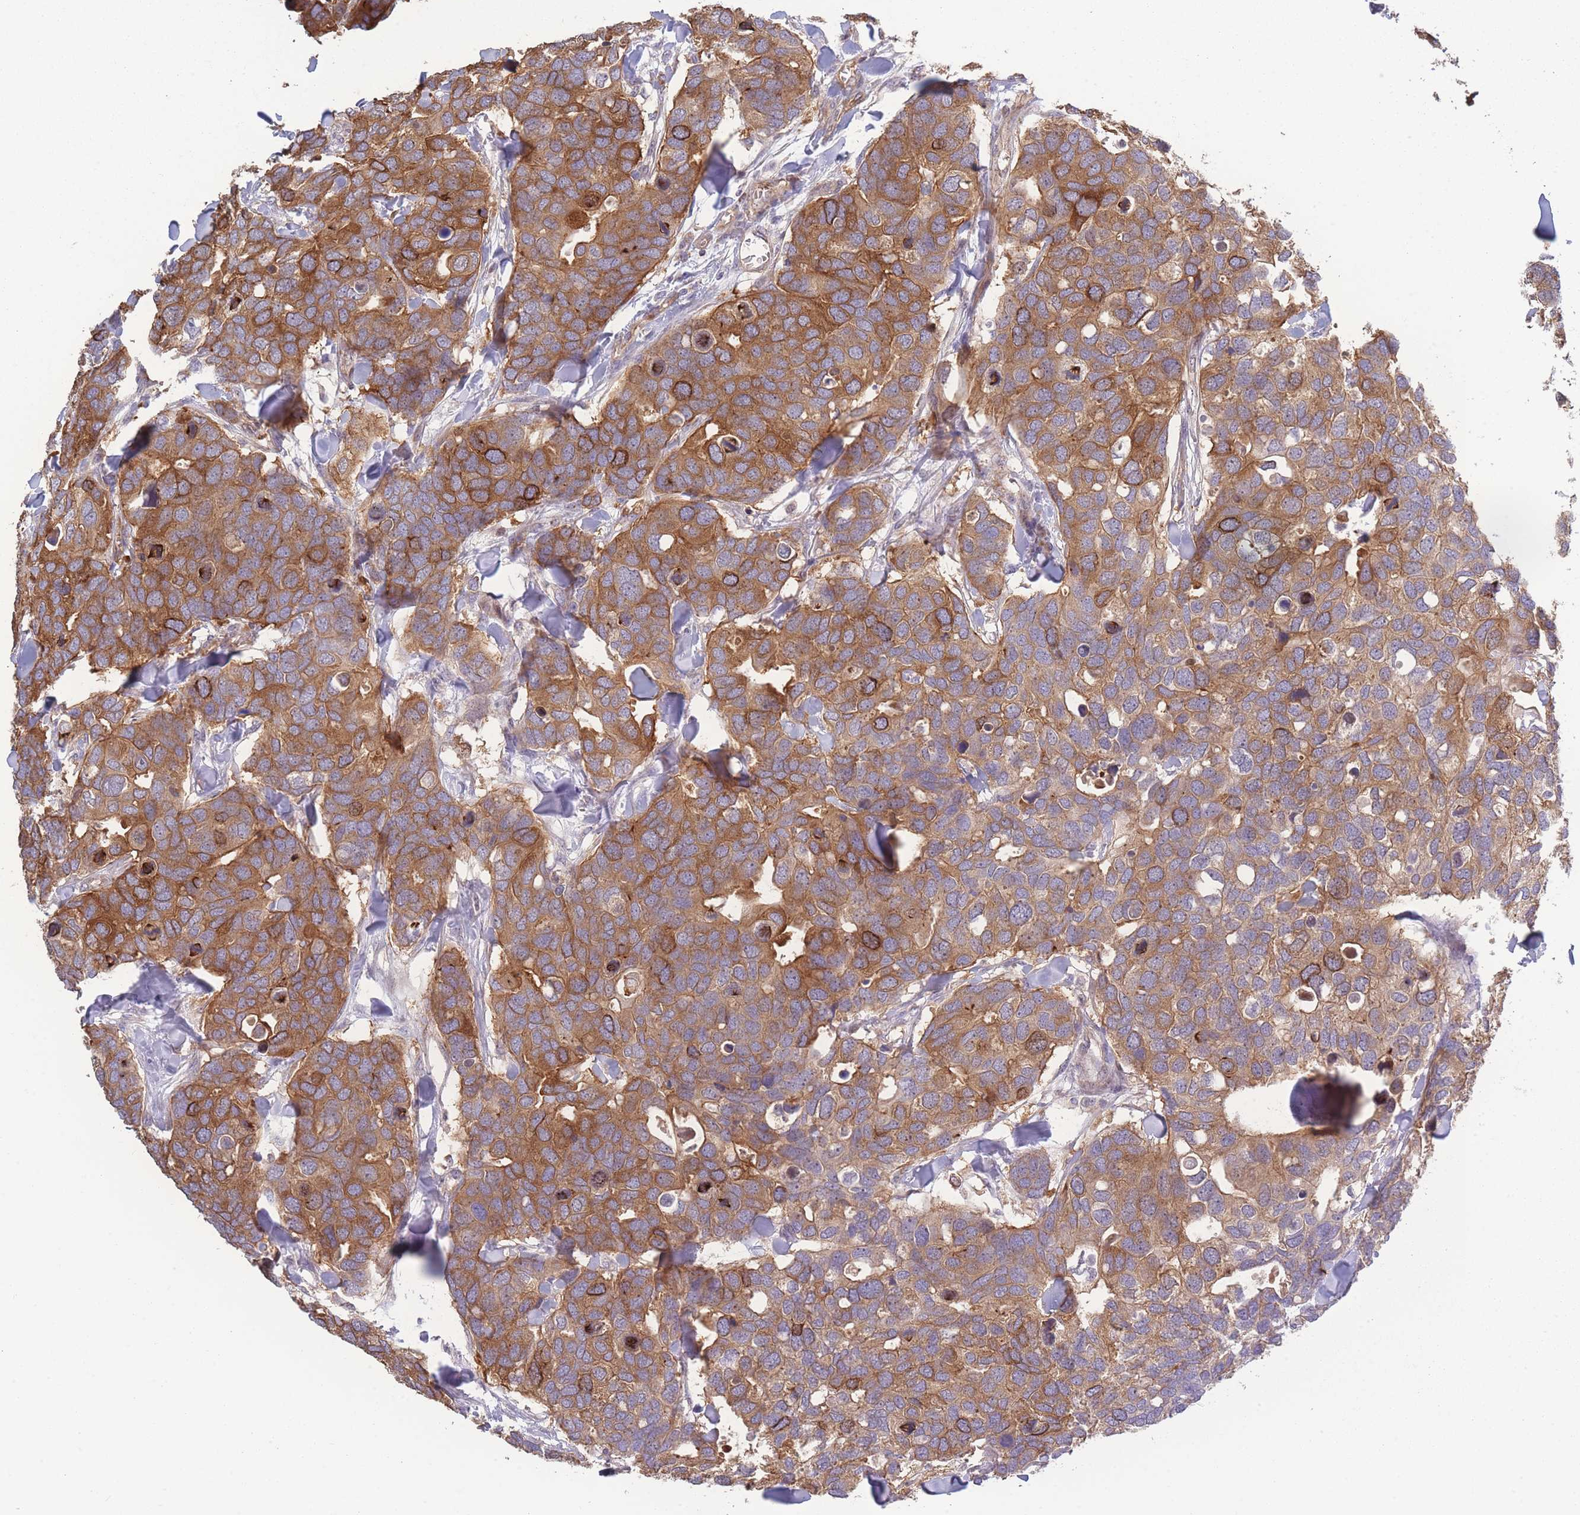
{"staining": {"intensity": "moderate", "quantity": ">75%", "location": "cytoplasmic/membranous"}, "tissue": "breast cancer", "cell_type": "Tumor cells", "image_type": "cancer", "snomed": [{"axis": "morphology", "description": "Duct carcinoma"}, {"axis": "topography", "description": "Breast"}], "caption": "Protein staining exhibits moderate cytoplasmic/membranous positivity in about >75% of tumor cells in breast infiltrating ductal carcinoma. Nuclei are stained in blue.", "gene": "STEAP3", "patient": {"sex": "female", "age": 83}}